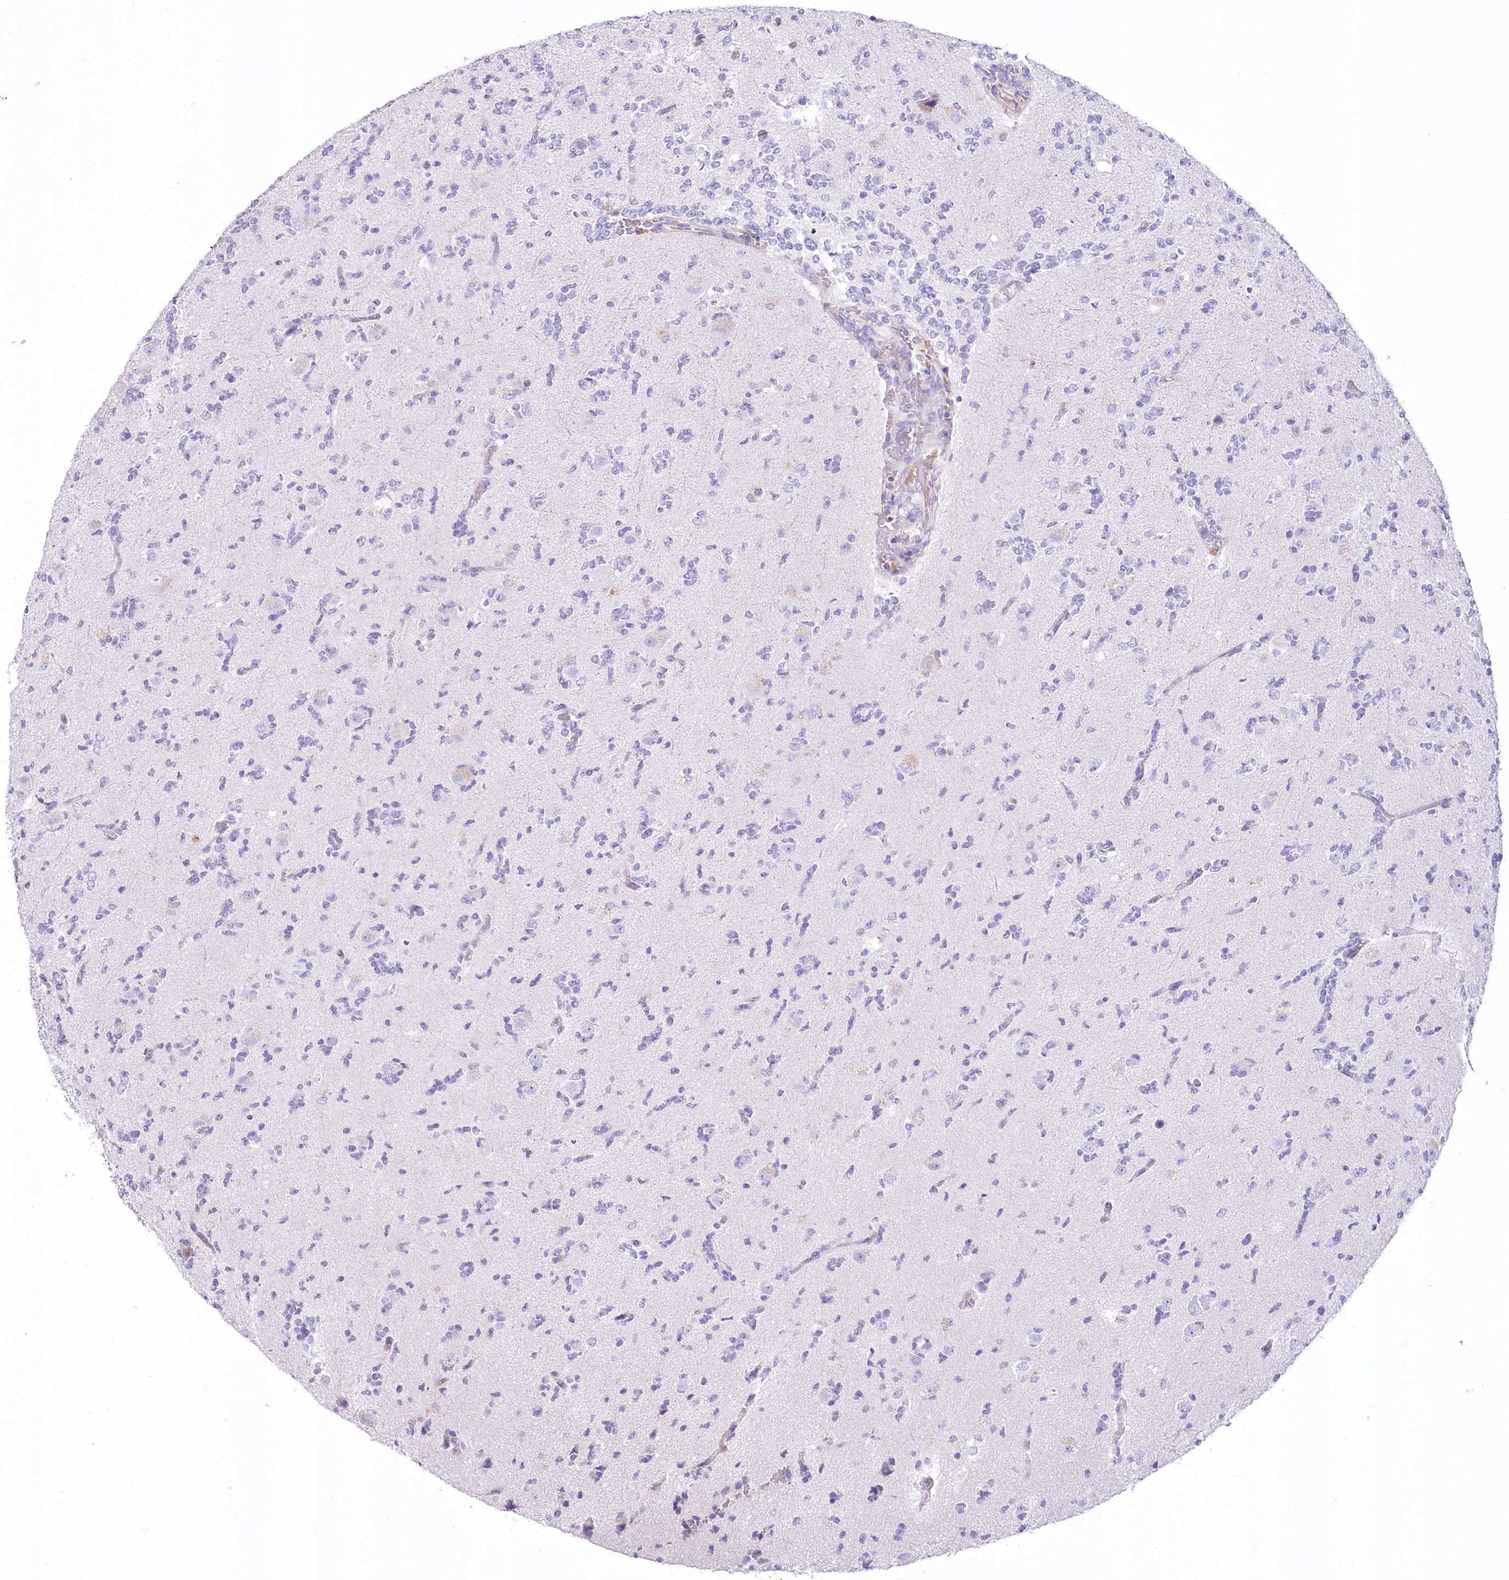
{"staining": {"intensity": "negative", "quantity": "none", "location": "none"}, "tissue": "glioma", "cell_type": "Tumor cells", "image_type": "cancer", "snomed": [{"axis": "morphology", "description": "Glioma, malignant, High grade"}, {"axis": "topography", "description": "Brain"}], "caption": "High-grade glioma (malignant) was stained to show a protein in brown. There is no significant staining in tumor cells.", "gene": "MYOZ1", "patient": {"sex": "female", "age": 62}}